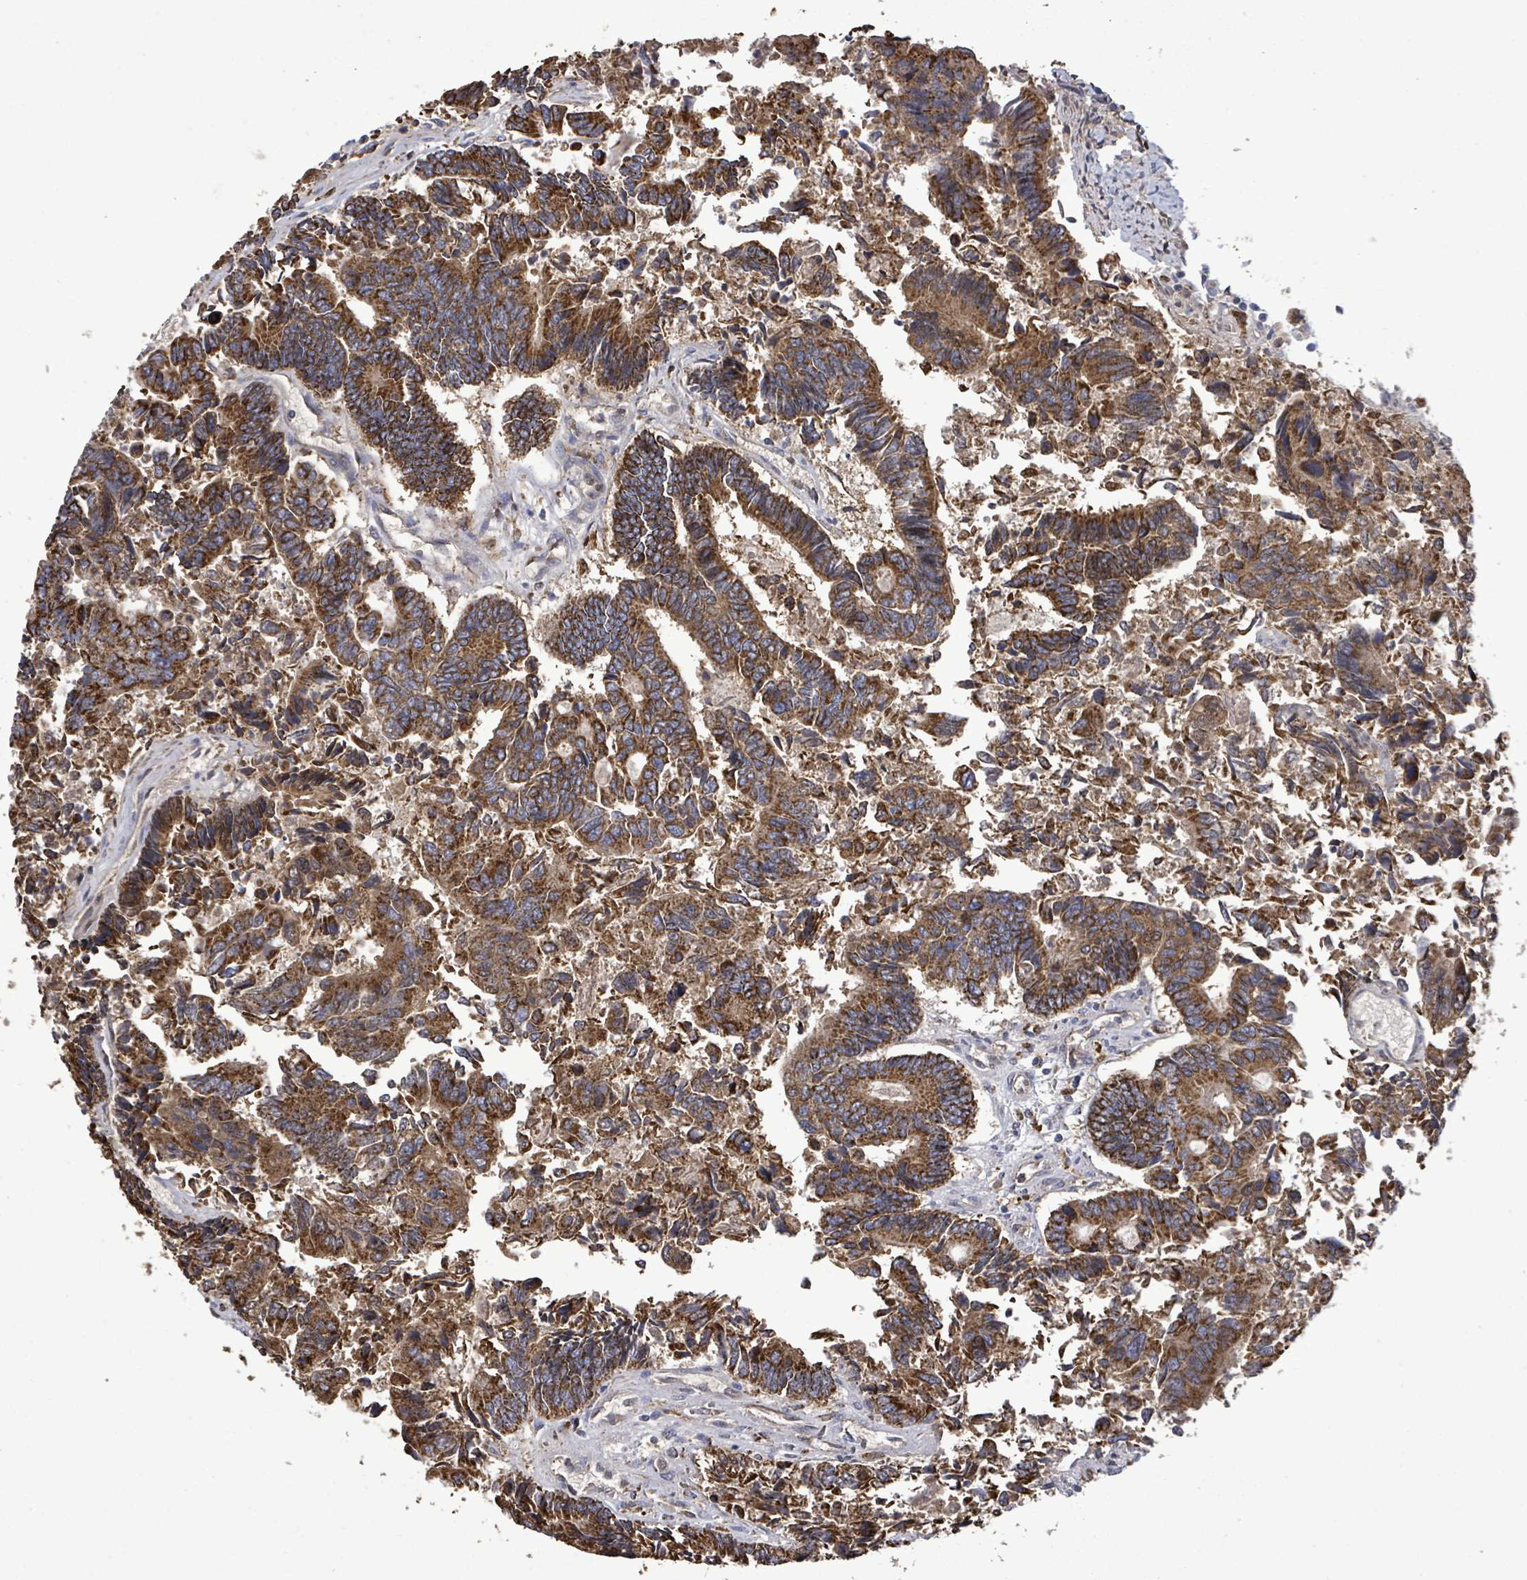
{"staining": {"intensity": "strong", "quantity": ">75%", "location": "cytoplasmic/membranous"}, "tissue": "colorectal cancer", "cell_type": "Tumor cells", "image_type": "cancer", "snomed": [{"axis": "morphology", "description": "Adenocarcinoma, NOS"}, {"axis": "topography", "description": "Colon"}], "caption": "Protein analysis of colorectal cancer tissue demonstrates strong cytoplasmic/membranous positivity in approximately >75% of tumor cells. Using DAB (brown) and hematoxylin (blue) stains, captured at high magnification using brightfield microscopy.", "gene": "MTMR12", "patient": {"sex": "female", "age": 67}}